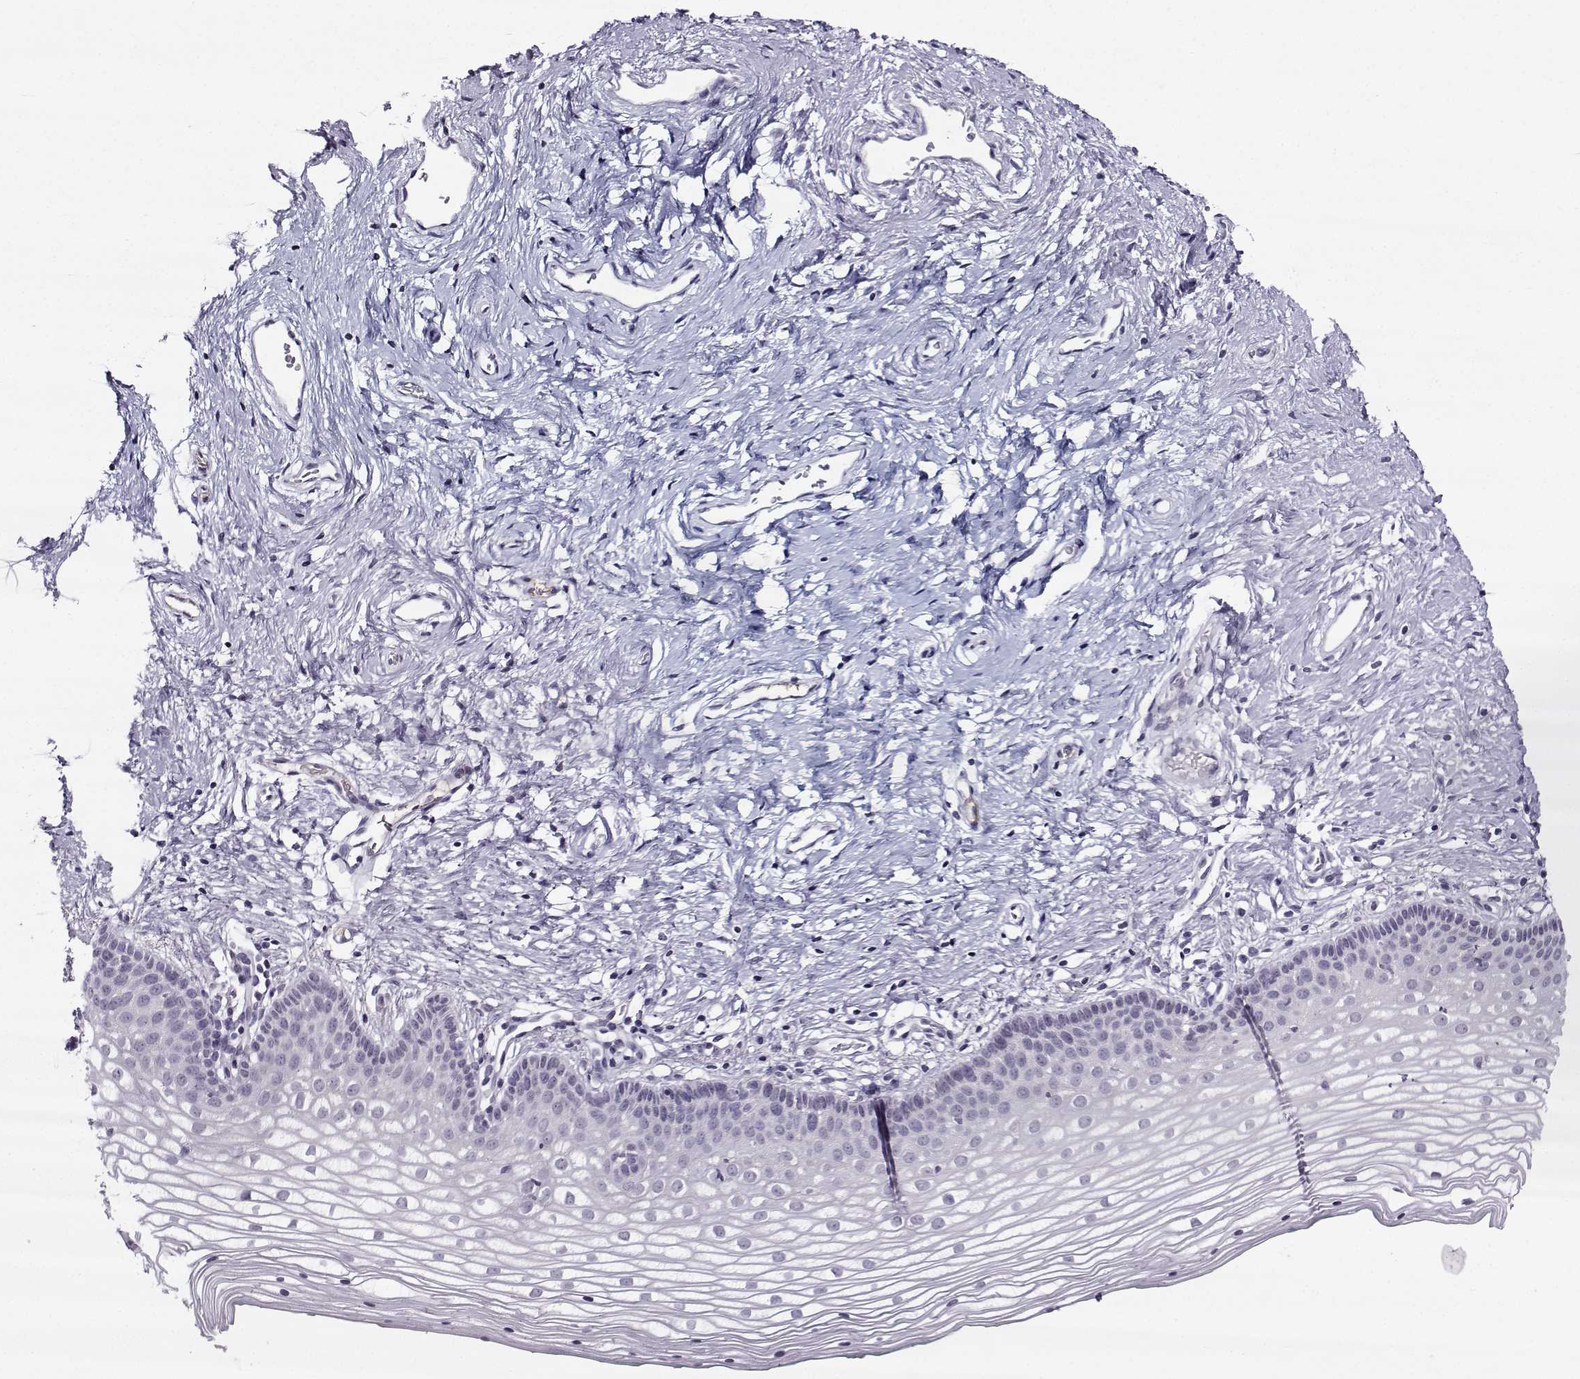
{"staining": {"intensity": "negative", "quantity": "none", "location": "none"}, "tissue": "vagina", "cell_type": "Squamous epithelial cells", "image_type": "normal", "snomed": [{"axis": "morphology", "description": "Normal tissue, NOS"}, {"axis": "topography", "description": "Vagina"}], "caption": "Benign vagina was stained to show a protein in brown. There is no significant expression in squamous epithelial cells. (DAB immunohistochemistry (IHC), high magnification).", "gene": "LHX1", "patient": {"sex": "female", "age": 36}}